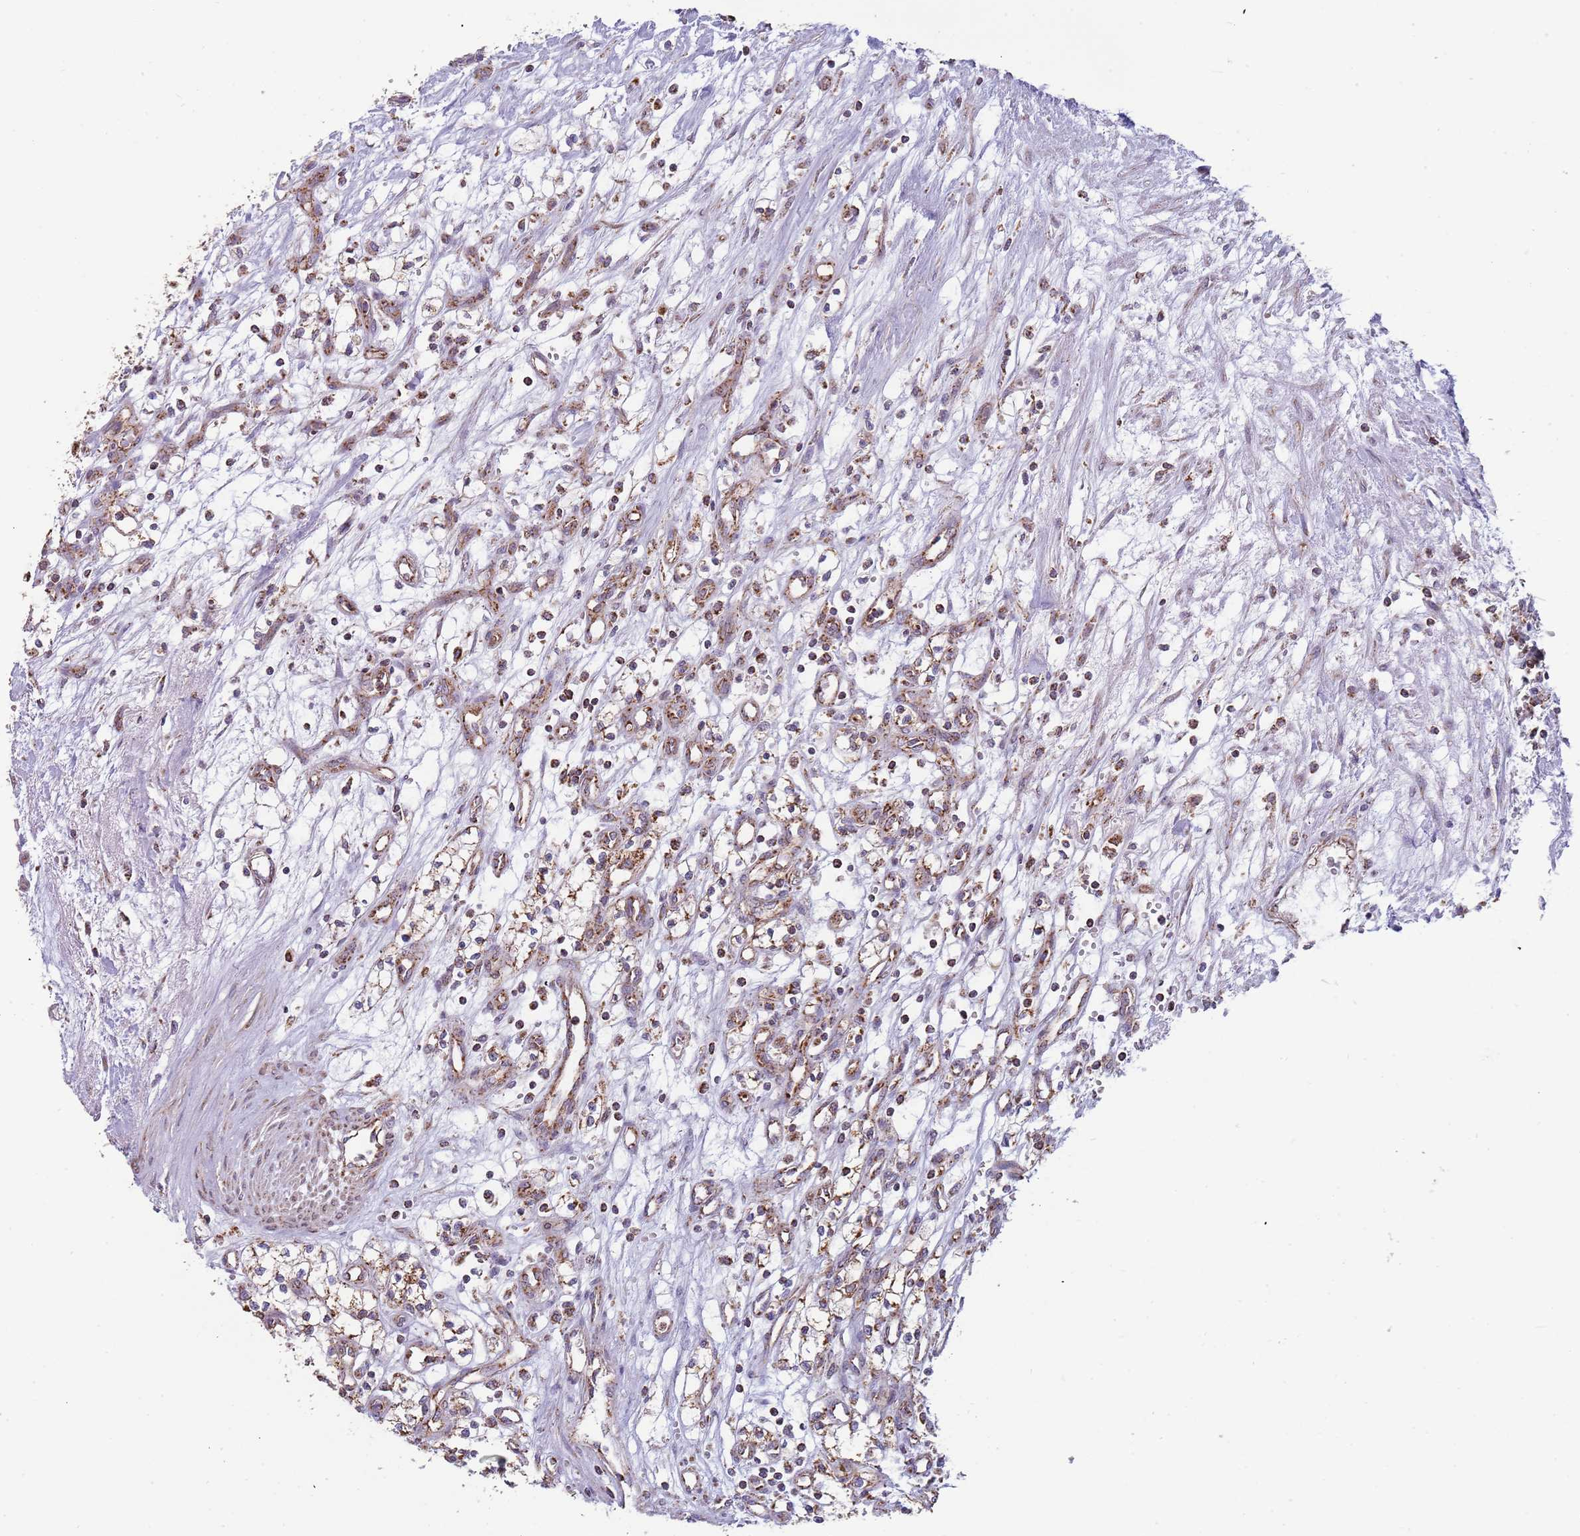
{"staining": {"intensity": "weak", "quantity": "25%-75%", "location": "cytoplasmic/membranous"}, "tissue": "renal cancer", "cell_type": "Tumor cells", "image_type": "cancer", "snomed": [{"axis": "morphology", "description": "Adenocarcinoma, NOS"}, {"axis": "topography", "description": "Kidney"}], "caption": "Immunohistochemistry (IHC) (DAB) staining of human renal cancer (adenocarcinoma) reveals weak cytoplasmic/membranous protein positivity in about 25%-75% of tumor cells.", "gene": "VPS16", "patient": {"sex": "male", "age": 59}}